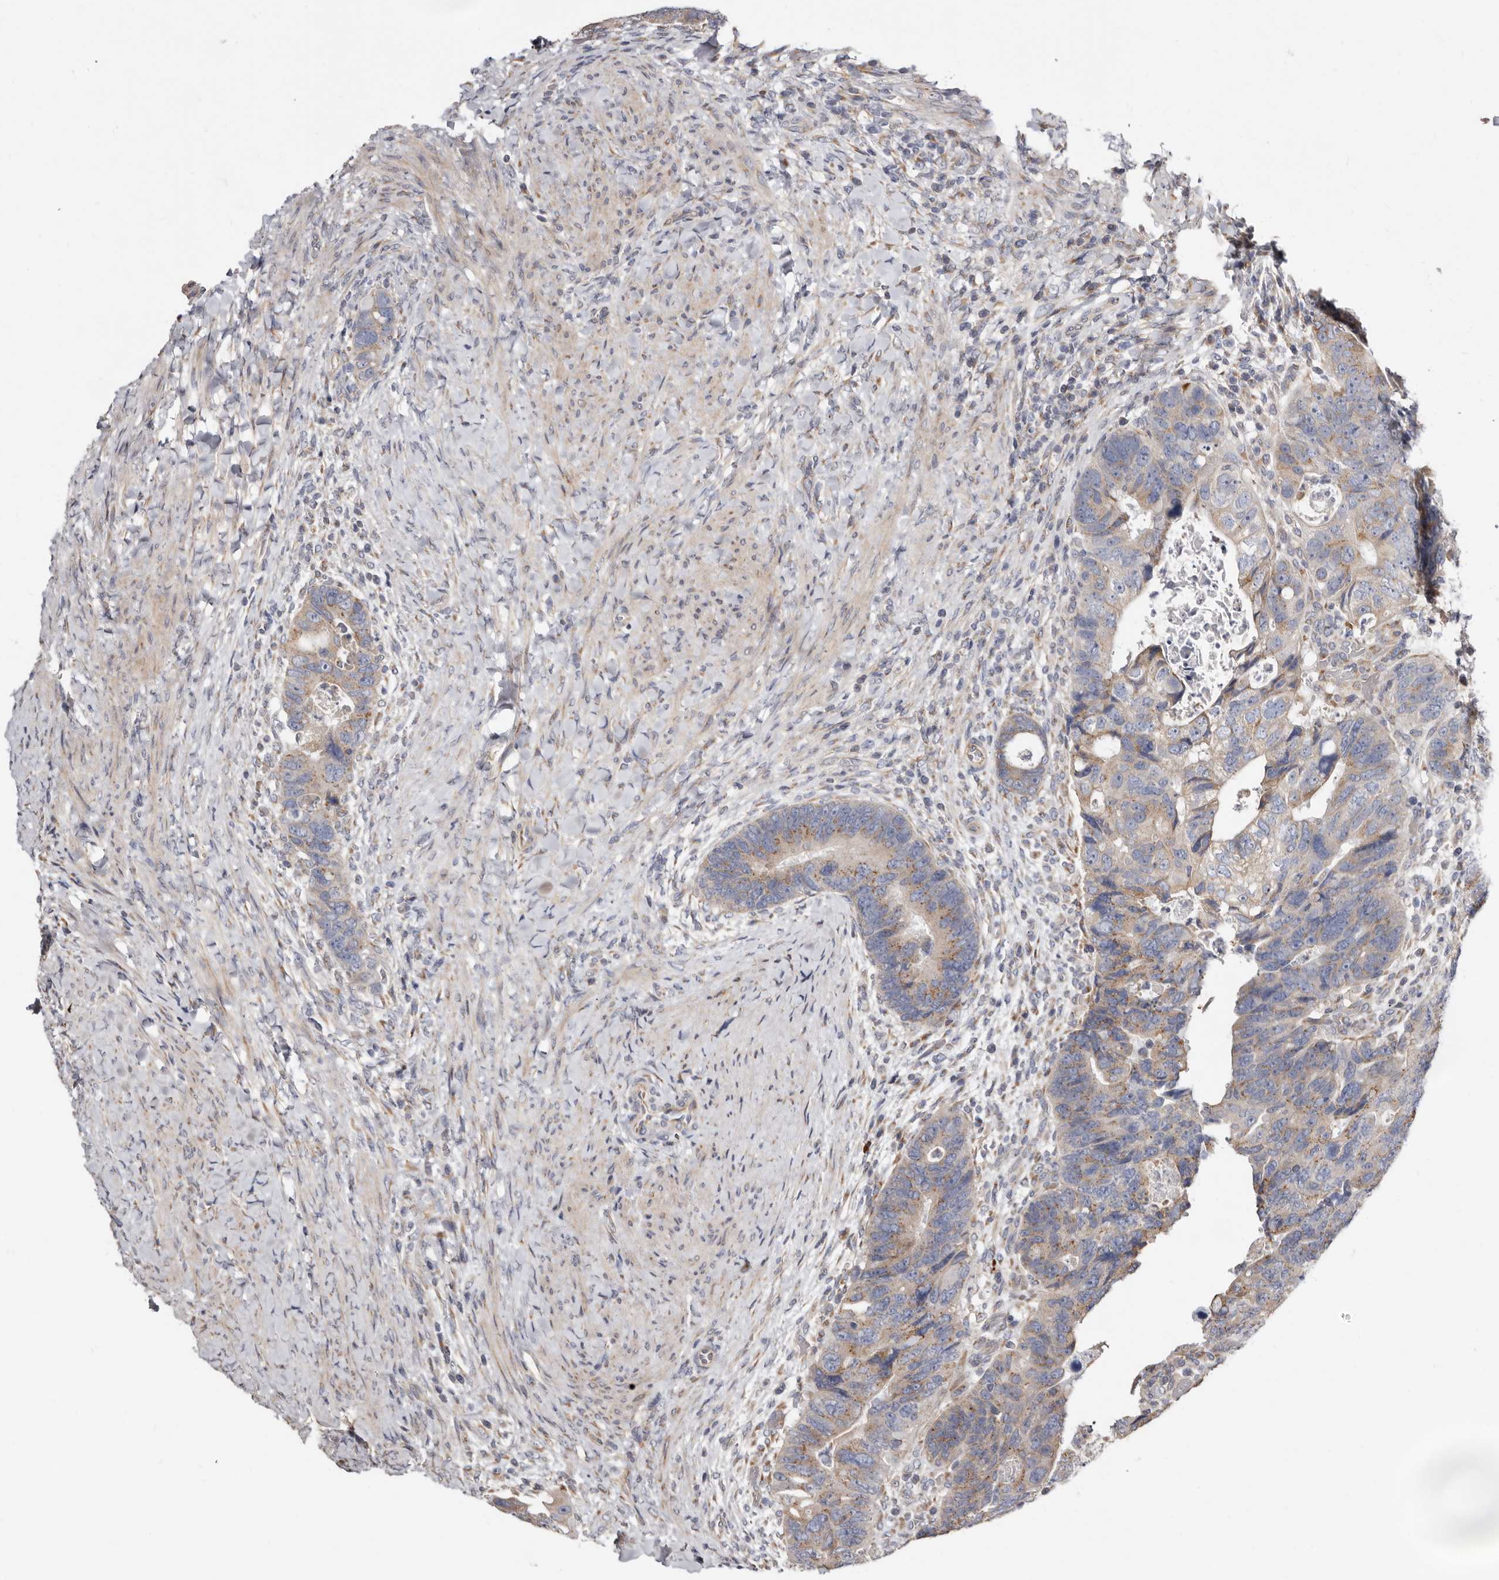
{"staining": {"intensity": "moderate", "quantity": "<25%", "location": "cytoplasmic/membranous"}, "tissue": "colorectal cancer", "cell_type": "Tumor cells", "image_type": "cancer", "snomed": [{"axis": "morphology", "description": "Adenocarcinoma, NOS"}, {"axis": "topography", "description": "Rectum"}], "caption": "A brown stain highlights moderate cytoplasmic/membranous positivity of a protein in adenocarcinoma (colorectal) tumor cells. The staining was performed using DAB (3,3'-diaminobenzidine), with brown indicating positive protein expression. Nuclei are stained blue with hematoxylin.", "gene": "ASIC5", "patient": {"sex": "male", "age": 59}}